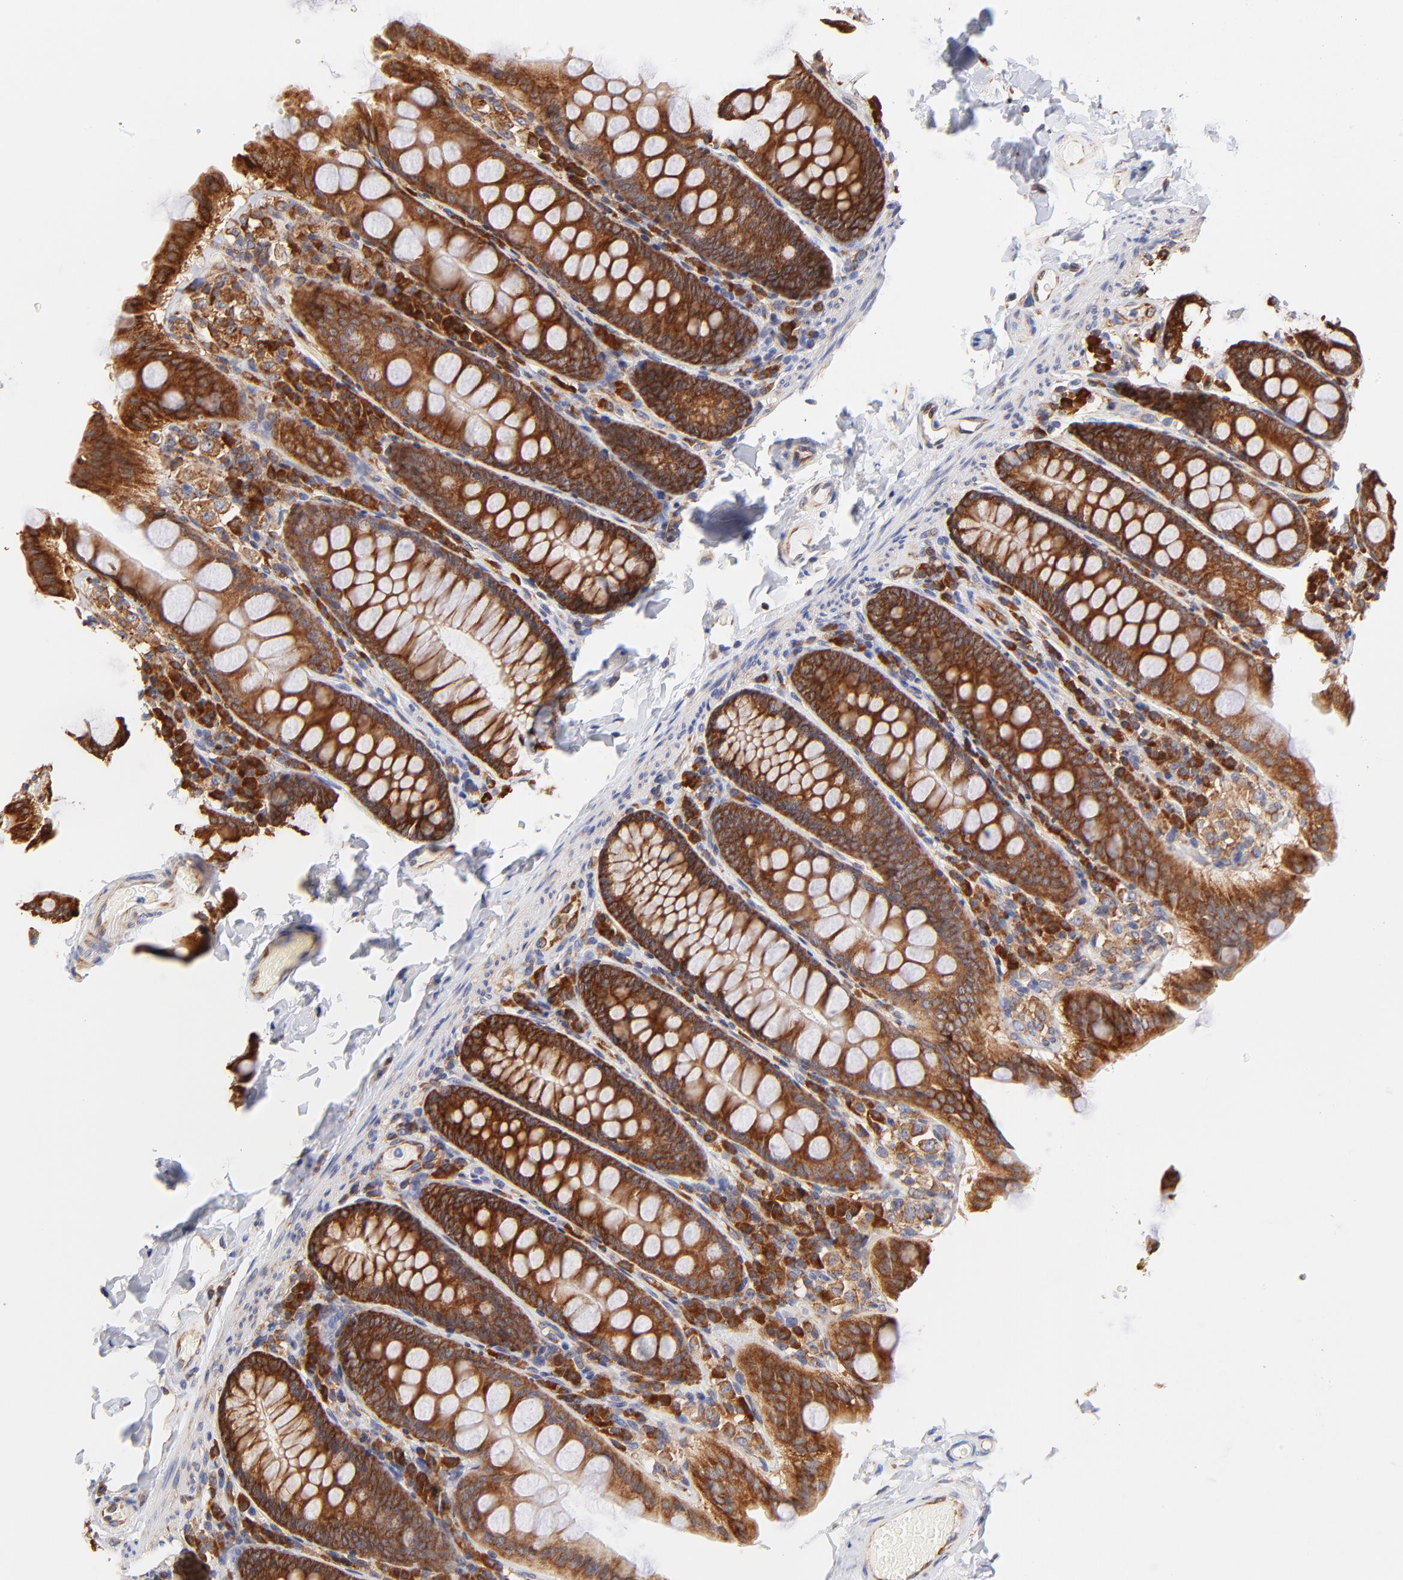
{"staining": {"intensity": "moderate", "quantity": "25%-75%", "location": "cytoplasmic/membranous"}, "tissue": "colon", "cell_type": "Endothelial cells", "image_type": "normal", "snomed": [{"axis": "morphology", "description": "Normal tissue, NOS"}, {"axis": "topography", "description": "Colon"}], "caption": "Immunohistochemistry (IHC) (DAB (3,3'-diaminobenzidine)) staining of normal colon shows moderate cytoplasmic/membranous protein expression in about 25%-75% of endothelial cells. (DAB IHC with brightfield microscopy, high magnification).", "gene": "RPL27", "patient": {"sex": "female", "age": 61}}